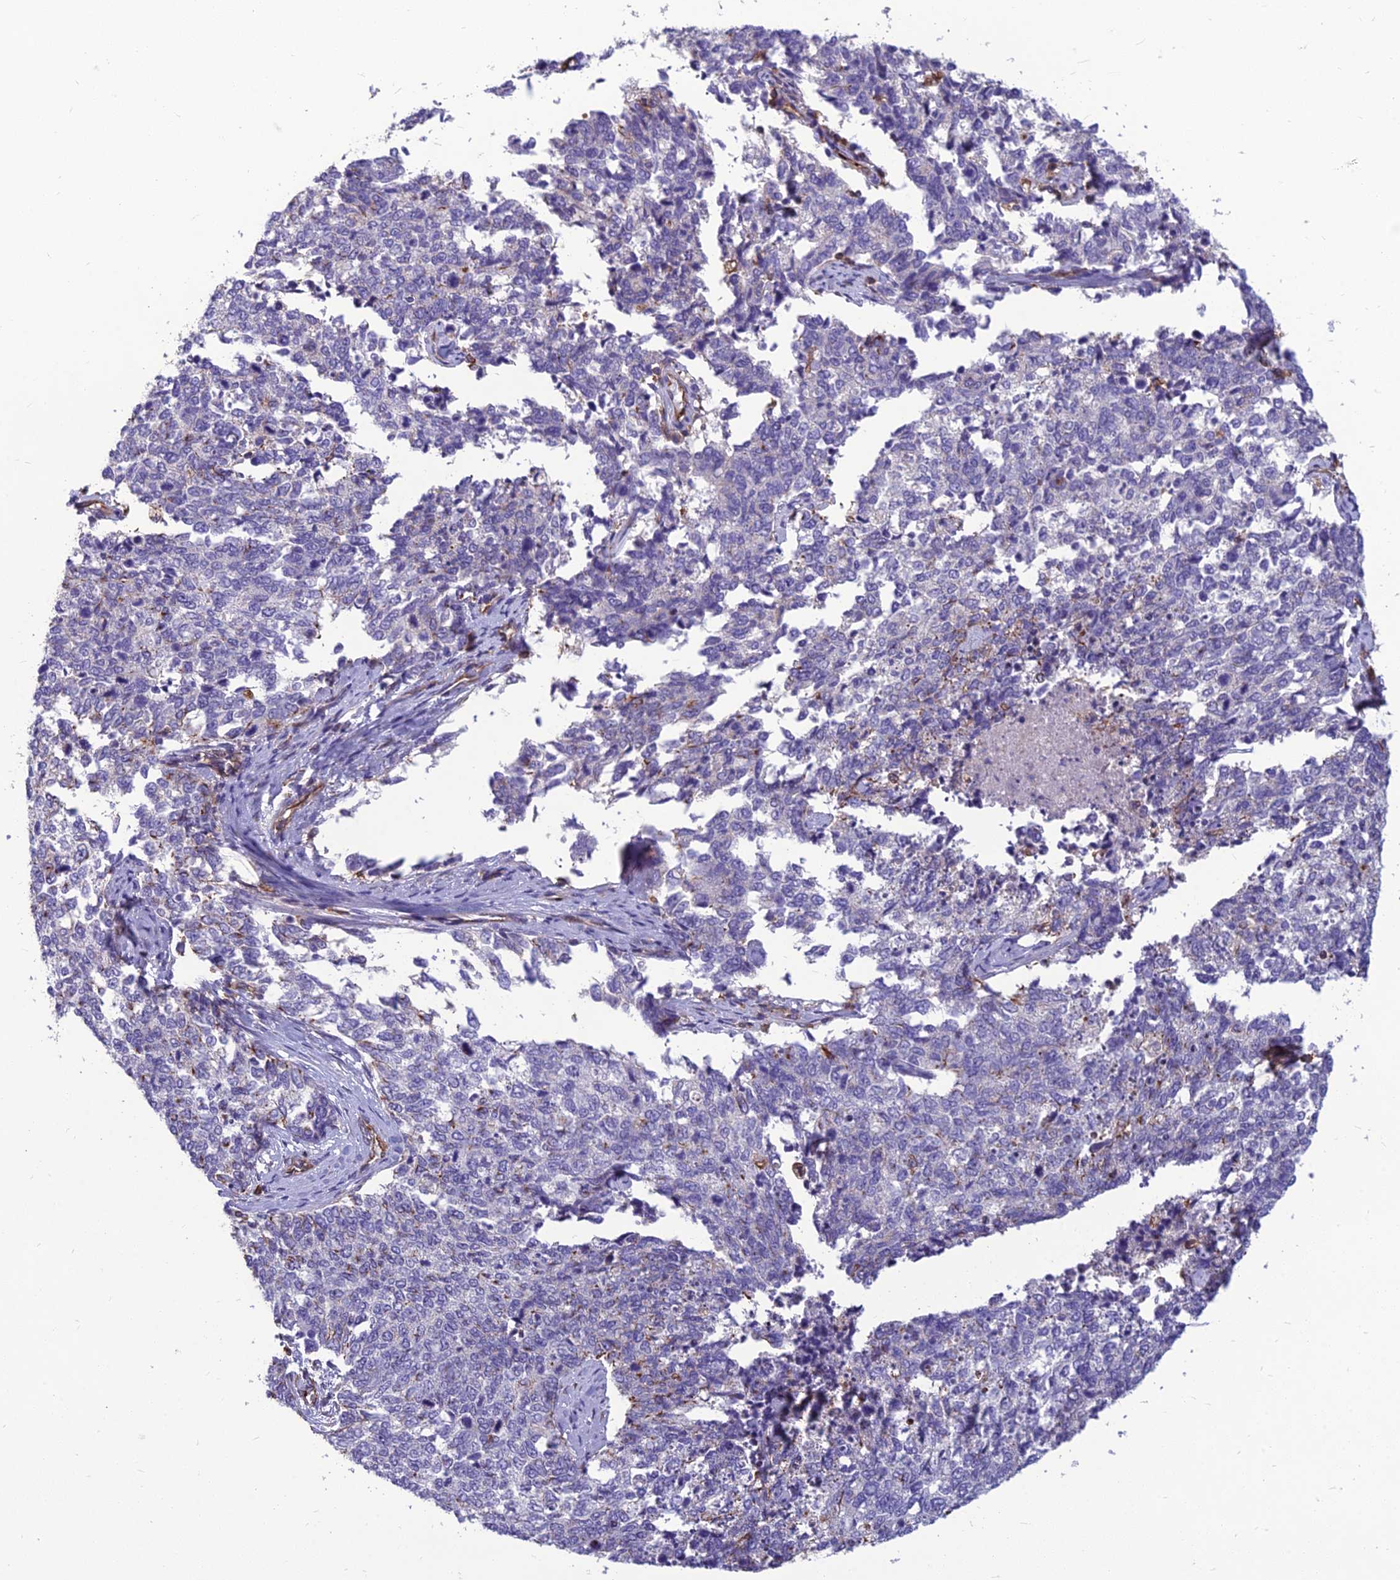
{"staining": {"intensity": "weak", "quantity": "<25%", "location": "cytoplasmic/membranous"}, "tissue": "cervical cancer", "cell_type": "Tumor cells", "image_type": "cancer", "snomed": [{"axis": "morphology", "description": "Squamous cell carcinoma, NOS"}, {"axis": "topography", "description": "Cervix"}], "caption": "The photomicrograph displays no staining of tumor cells in squamous cell carcinoma (cervical). The staining was performed using DAB (3,3'-diaminobenzidine) to visualize the protein expression in brown, while the nuclei were stained in blue with hematoxylin (Magnification: 20x).", "gene": "PSMD11", "patient": {"sex": "female", "age": 63}}